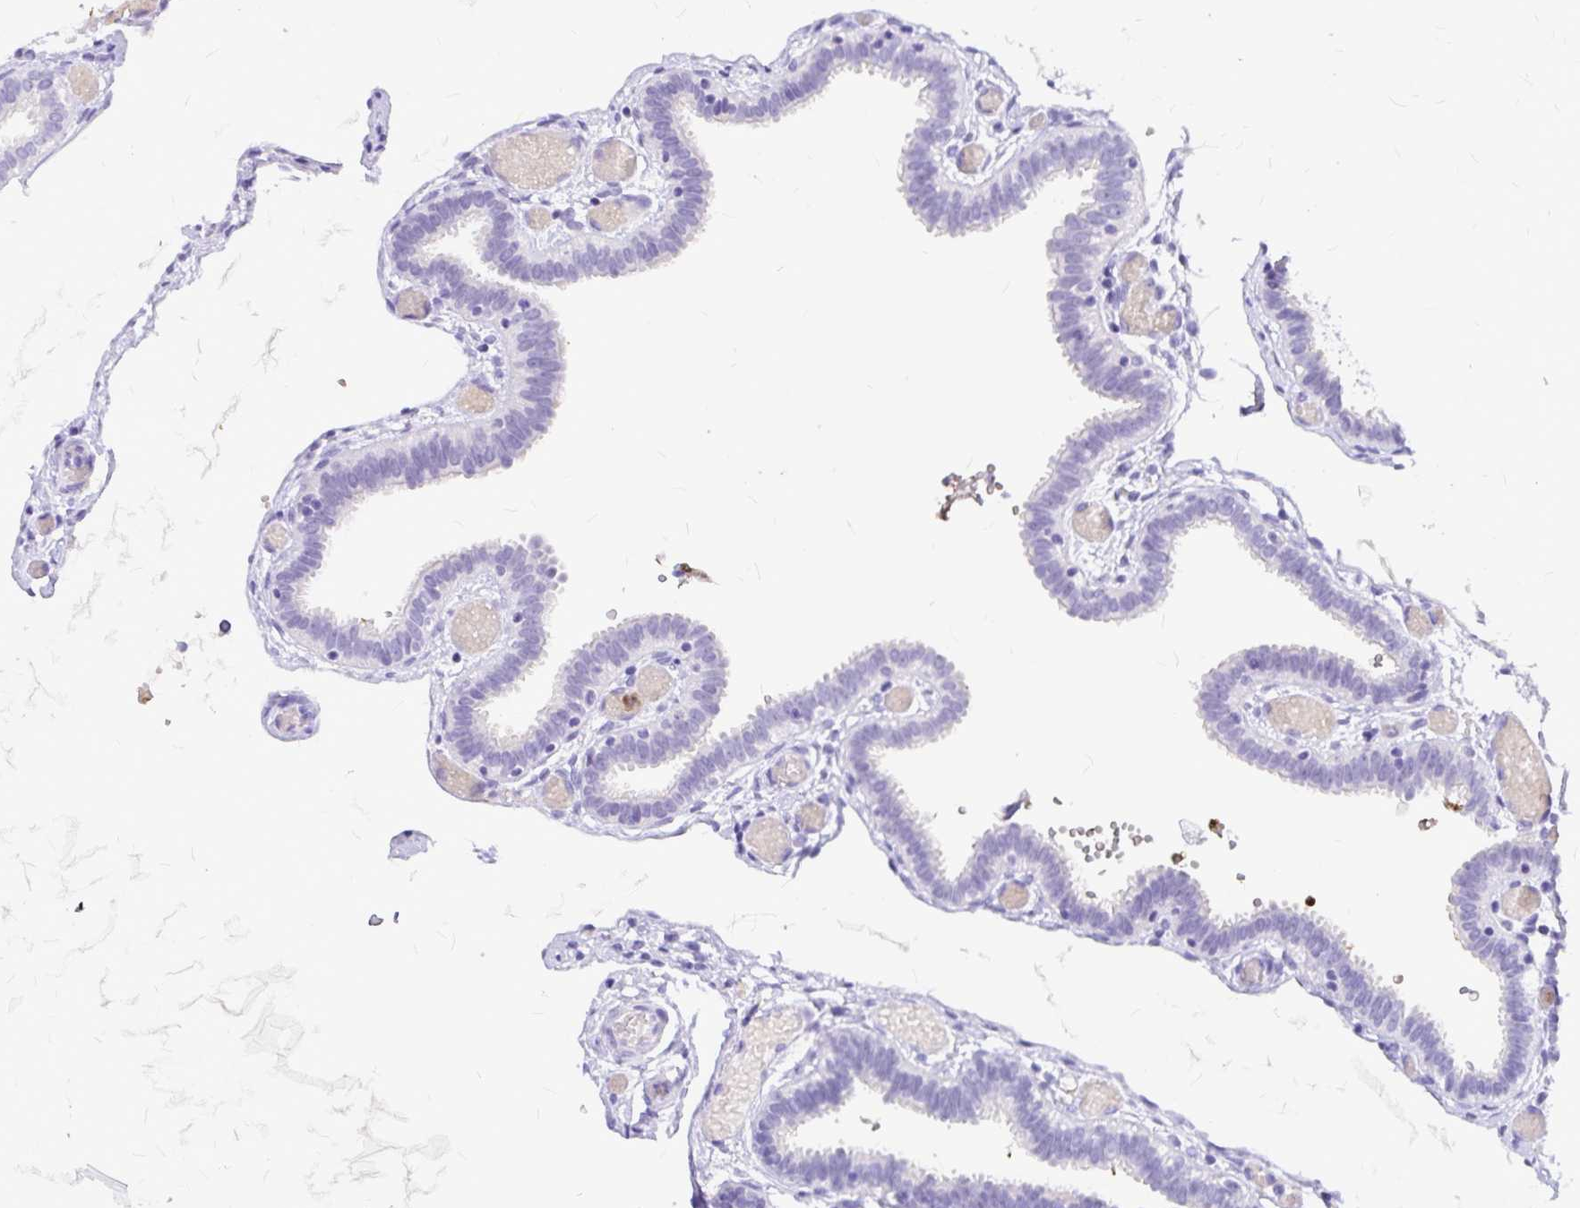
{"staining": {"intensity": "negative", "quantity": "none", "location": "none"}, "tissue": "fallopian tube", "cell_type": "Glandular cells", "image_type": "normal", "snomed": [{"axis": "morphology", "description": "Normal tissue, NOS"}, {"axis": "topography", "description": "Fallopian tube"}], "caption": "Fallopian tube stained for a protein using immunohistochemistry displays no positivity glandular cells.", "gene": "CLEC1B", "patient": {"sex": "female", "age": 37}}